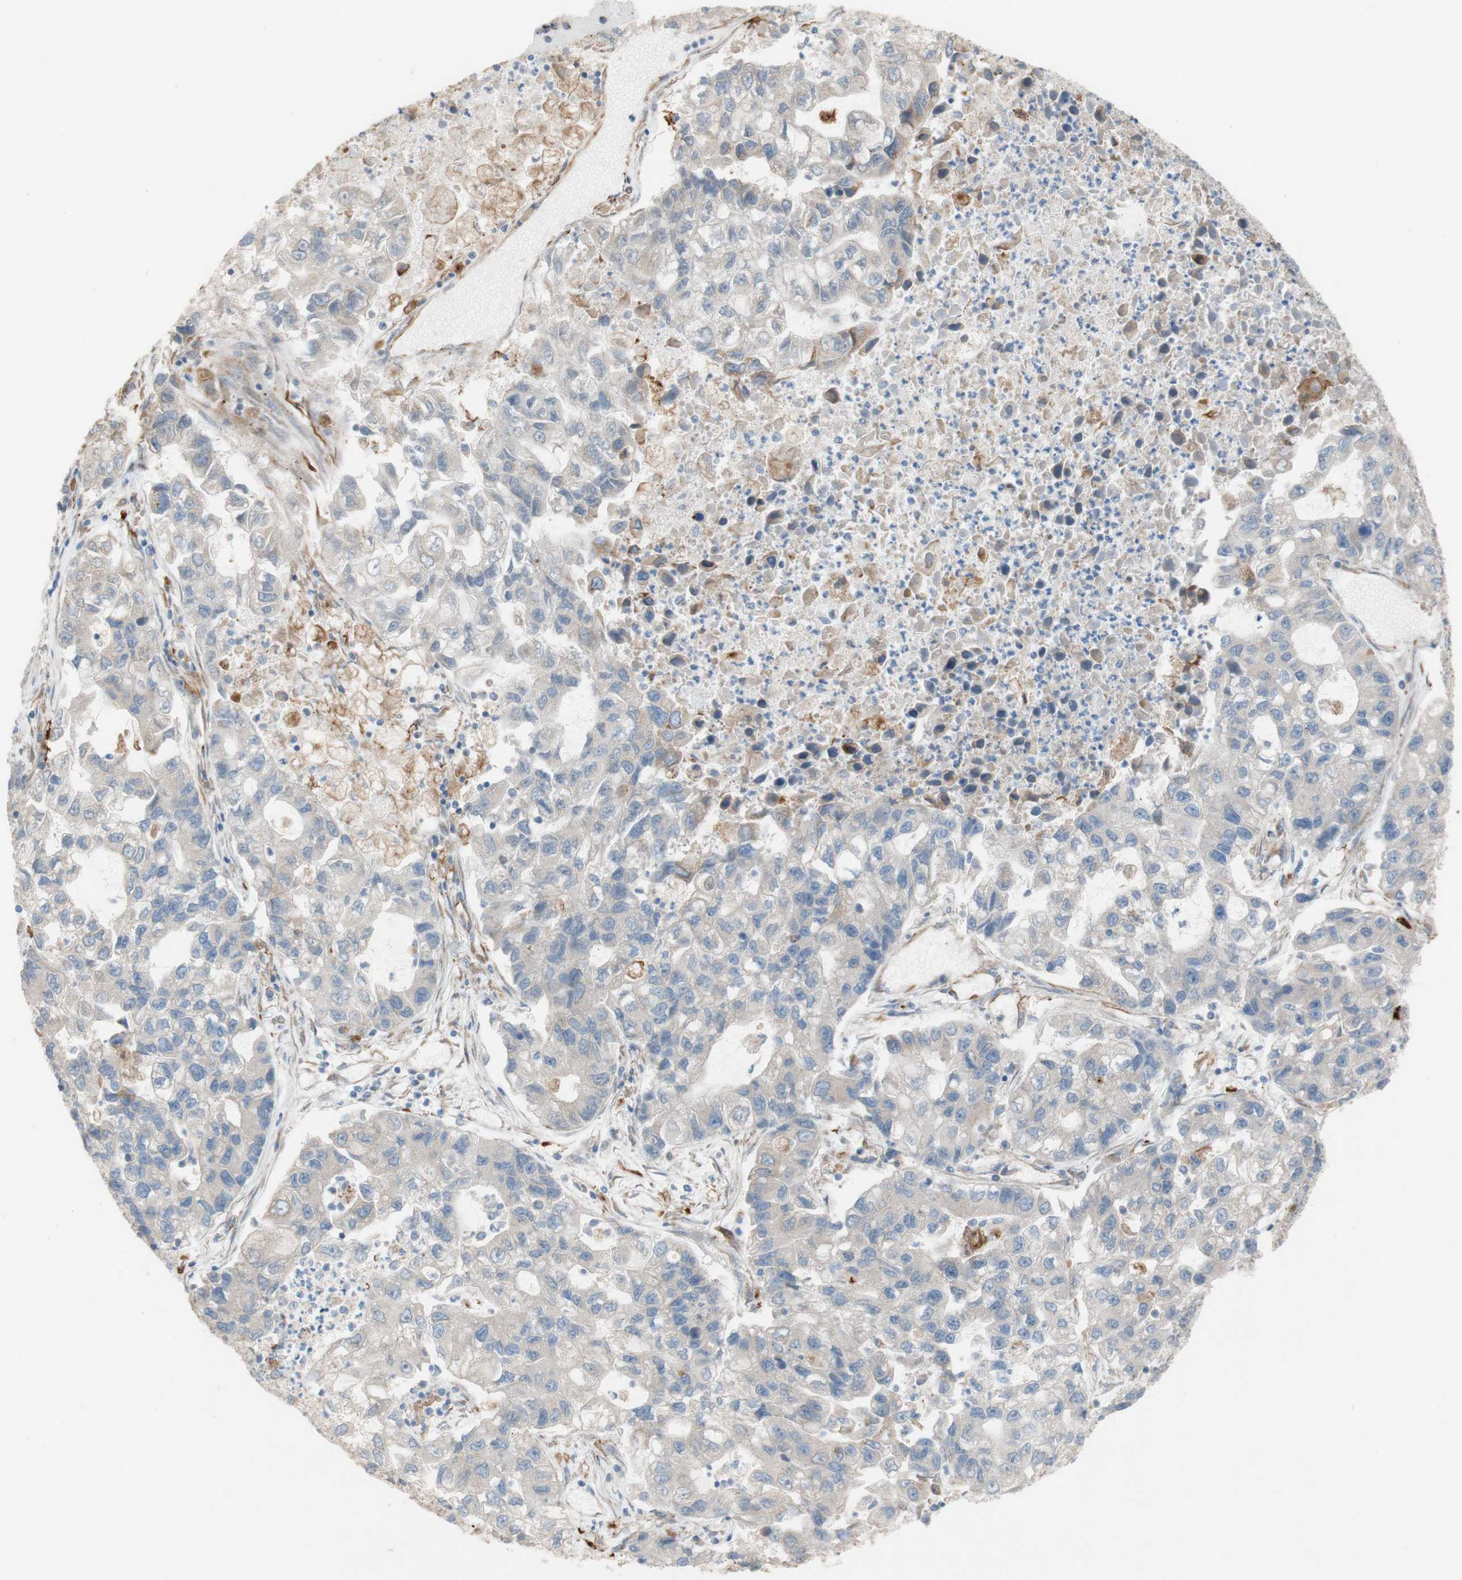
{"staining": {"intensity": "weak", "quantity": ">75%", "location": "cytoplasmic/membranous"}, "tissue": "lung cancer", "cell_type": "Tumor cells", "image_type": "cancer", "snomed": [{"axis": "morphology", "description": "Adenocarcinoma, NOS"}, {"axis": "topography", "description": "Lung"}], "caption": "Lung adenocarcinoma was stained to show a protein in brown. There is low levels of weak cytoplasmic/membranous positivity in approximately >75% of tumor cells.", "gene": "C1orf43", "patient": {"sex": "female", "age": 51}}